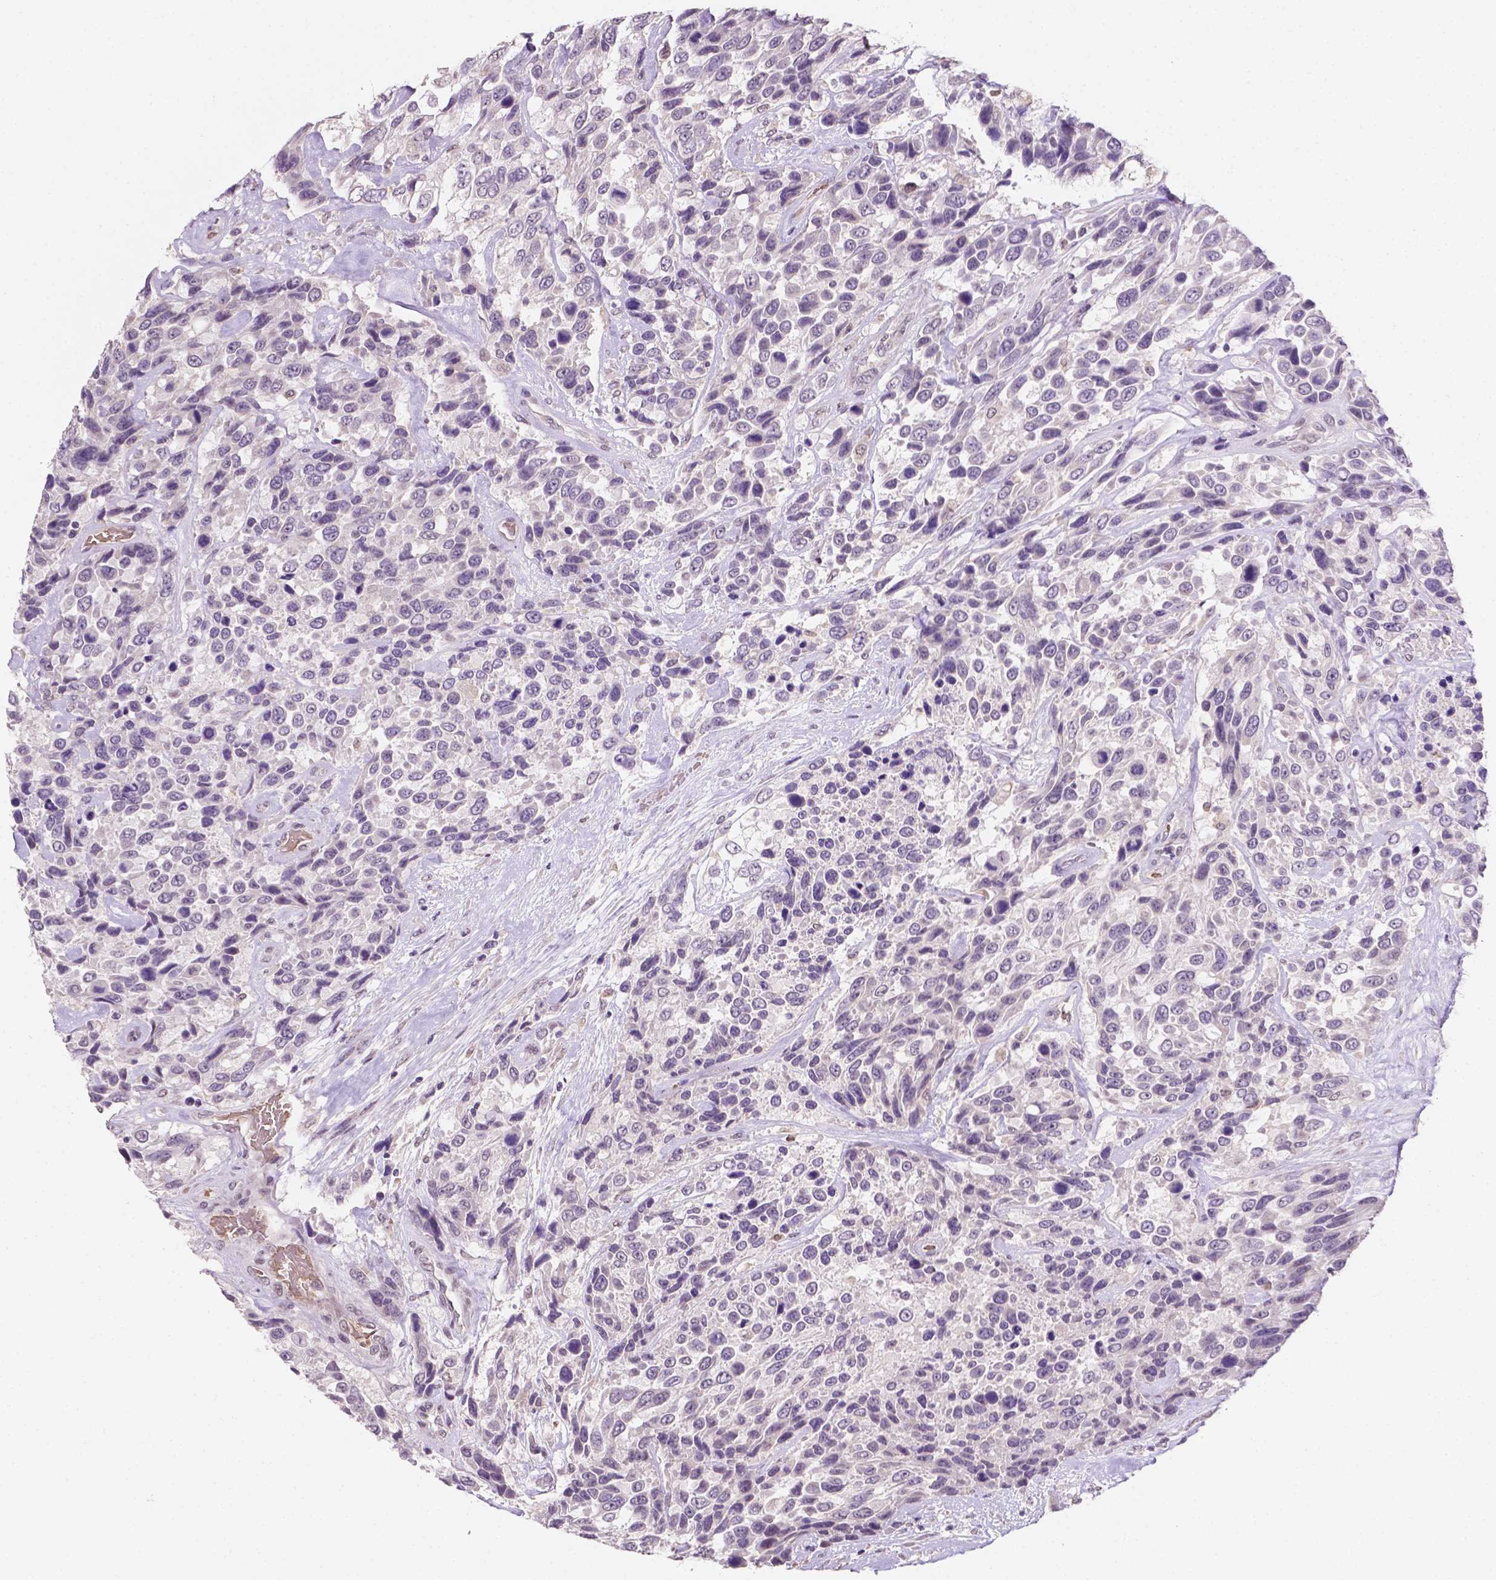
{"staining": {"intensity": "negative", "quantity": "none", "location": "none"}, "tissue": "urothelial cancer", "cell_type": "Tumor cells", "image_type": "cancer", "snomed": [{"axis": "morphology", "description": "Urothelial carcinoma, High grade"}, {"axis": "topography", "description": "Urinary bladder"}], "caption": "This histopathology image is of urothelial cancer stained with IHC to label a protein in brown with the nuclei are counter-stained blue. There is no staining in tumor cells.", "gene": "SHLD3", "patient": {"sex": "female", "age": 70}}